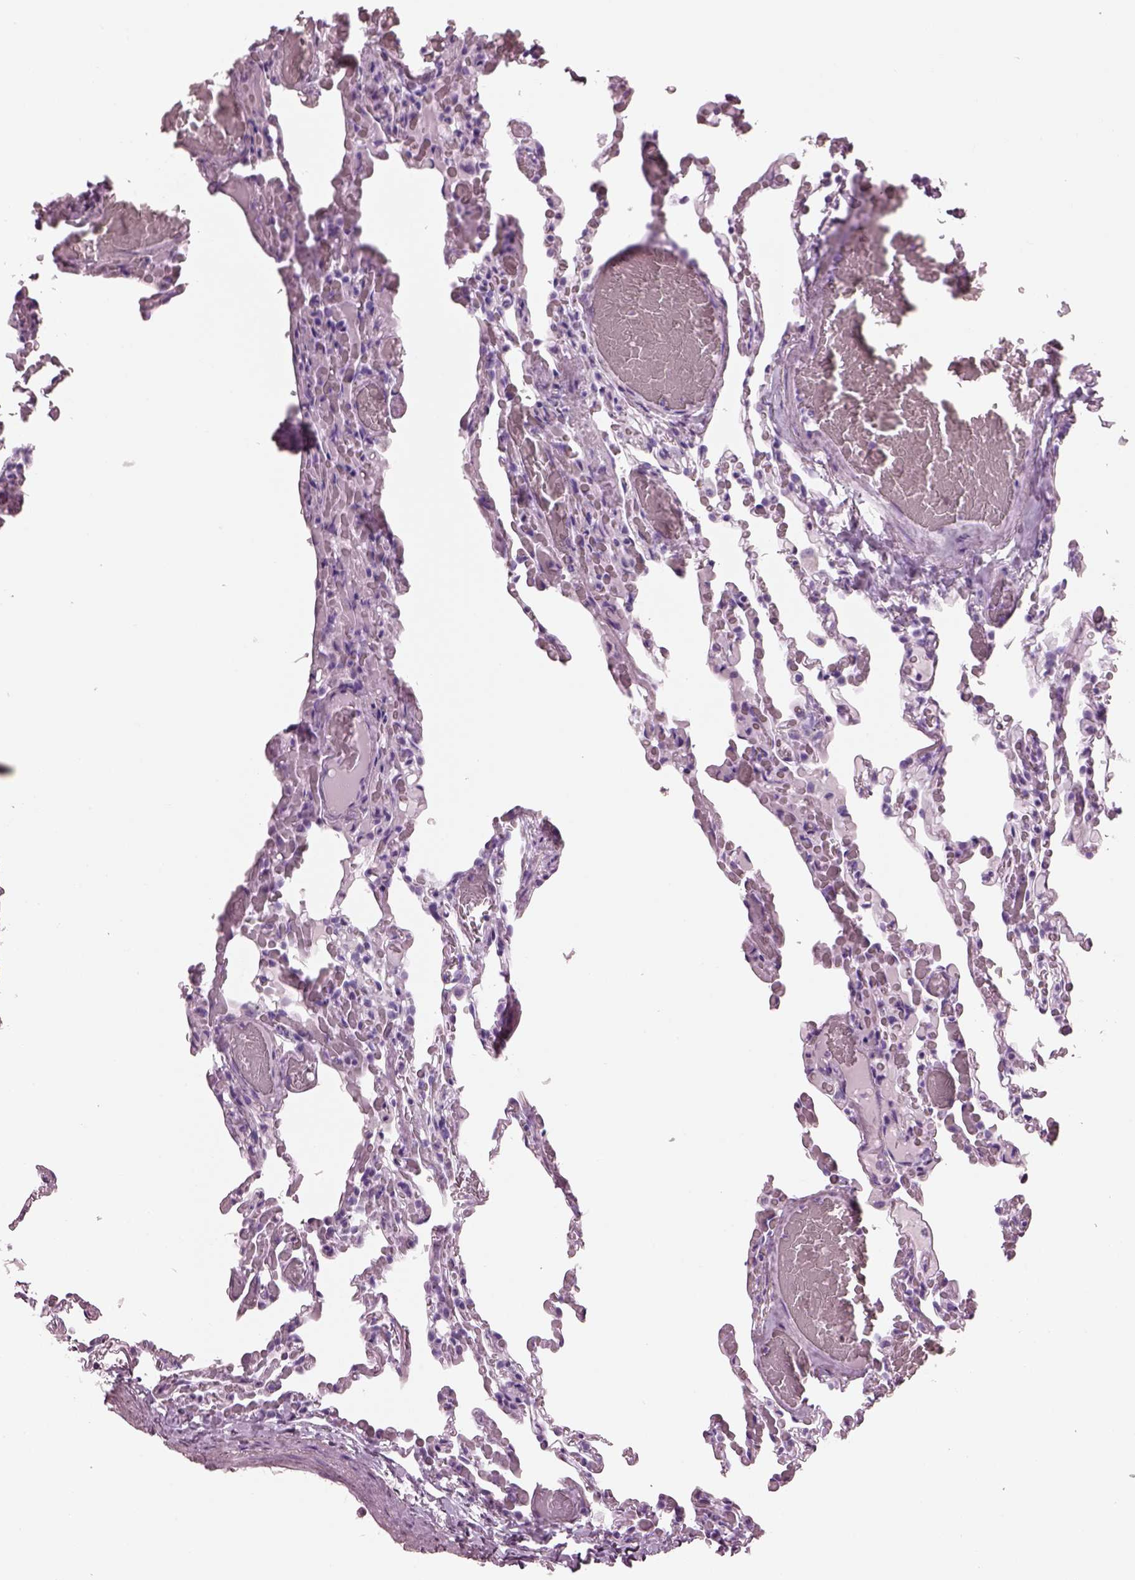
{"staining": {"intensity": "negative", "quantity": "none", "location": "none"}, "tissue": "lung", "cell_type": "Alveolar cells", "image_type": "normal", "snomed": [{"axis": "morphology", "description": "Normal tissue, NOS"}, {"axis": "topography", "description": "Lung"}], "caption": "IHC histopathology image of normal lung stained for a protein (brown), which shows no expression in alveolar cells. The staining is performed using DAB brown chromogen with nuclei counter-stained in using hematoxylin.", "gene": "HYDIN", "patient": {"sex": "female", "age": 43}}